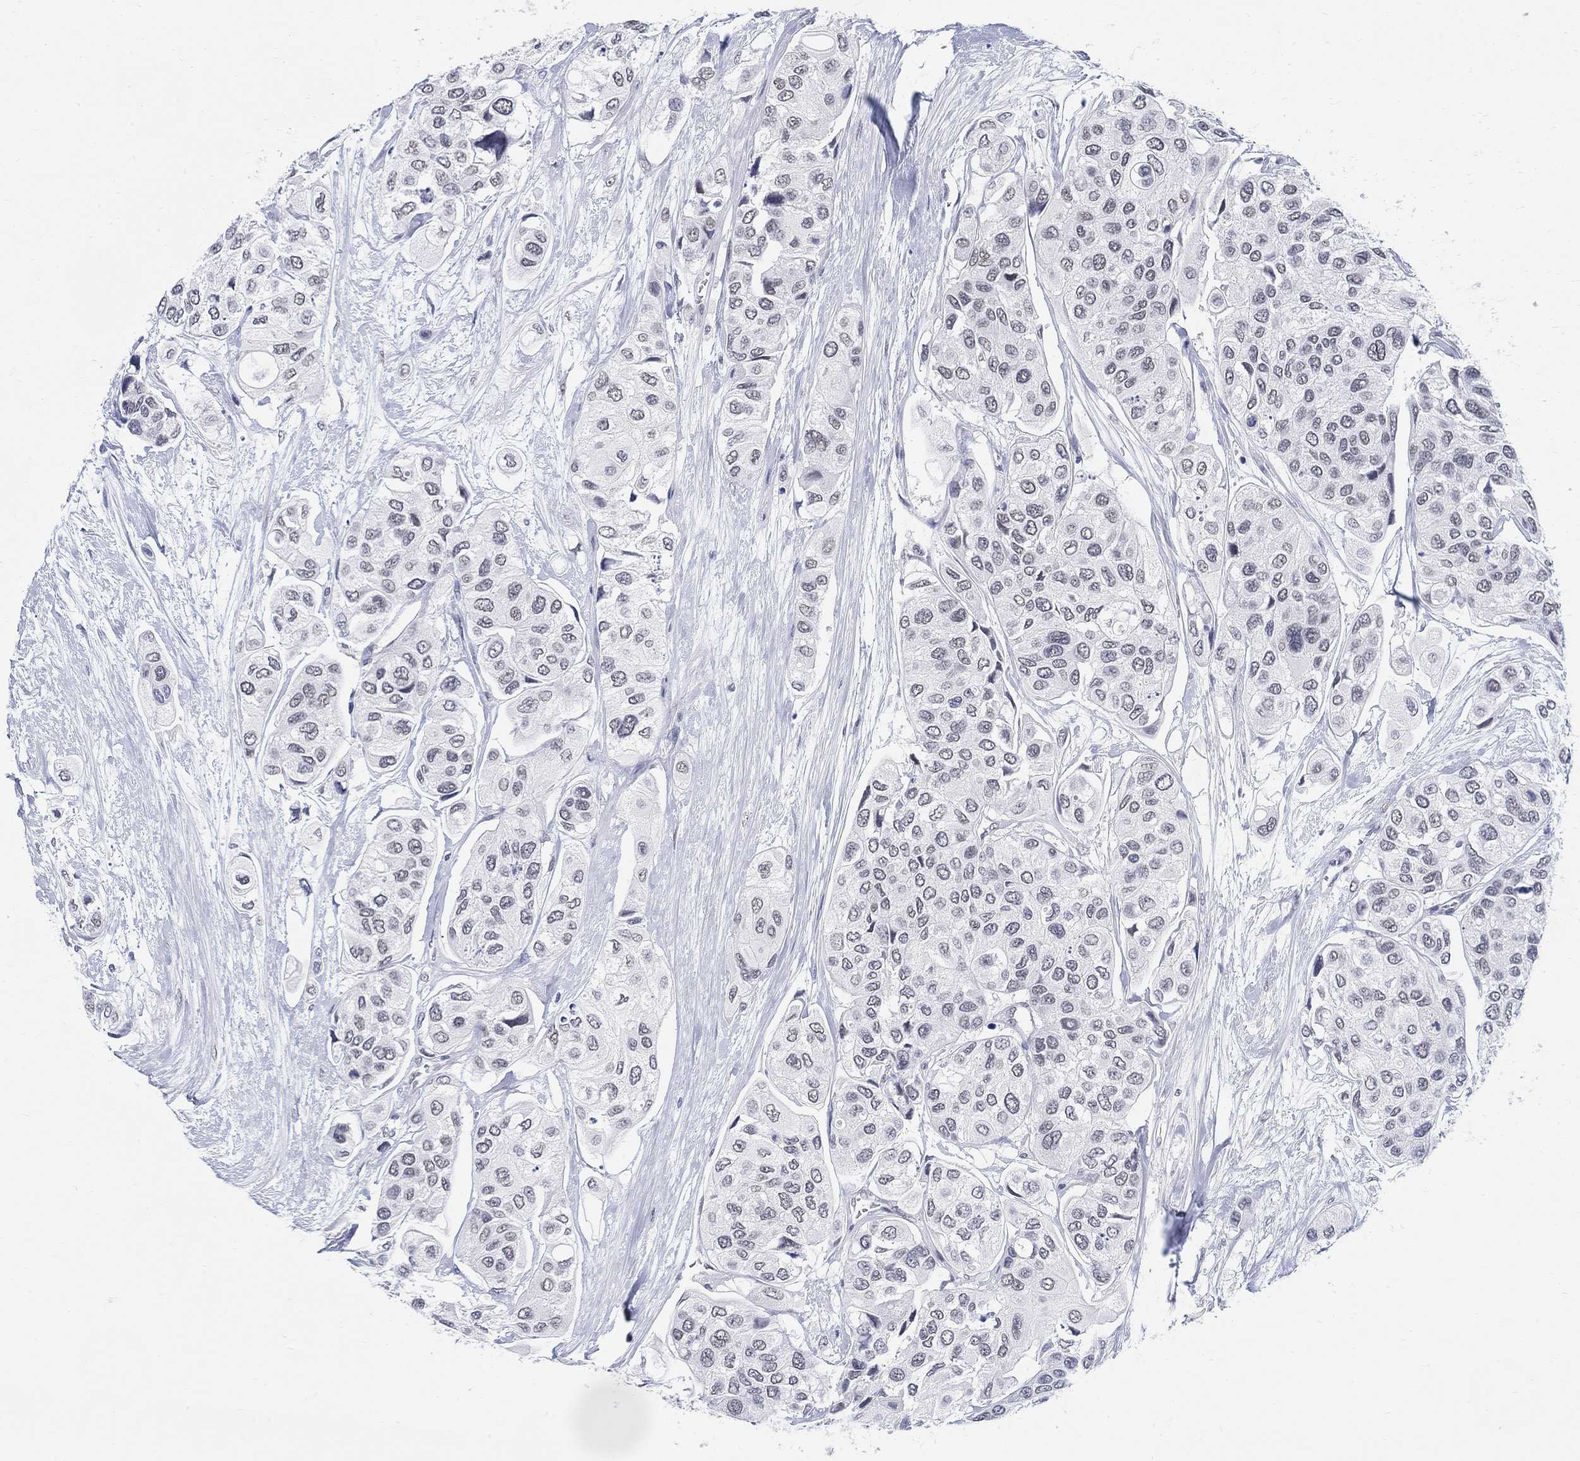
{"staining": {"intensity": "negative", "quantity": "none", "location": "none"}, "tissue": "urothelial cancer", "cell_type": "Tumor cells", "image_type": "cancer", "snomed": [{"axis": "morphology", "description": "Urothelial carcinoma, High grade"}, {"axis": "topography", "description": "Urinary bladder"}], "caption": "Human urothelial cancer stained for a protein using immunohistochemistry (IHC) displays no expression in tumor cells.", "gene": "ANKS1B", "patient": {"sex": "male", "age": 77}}